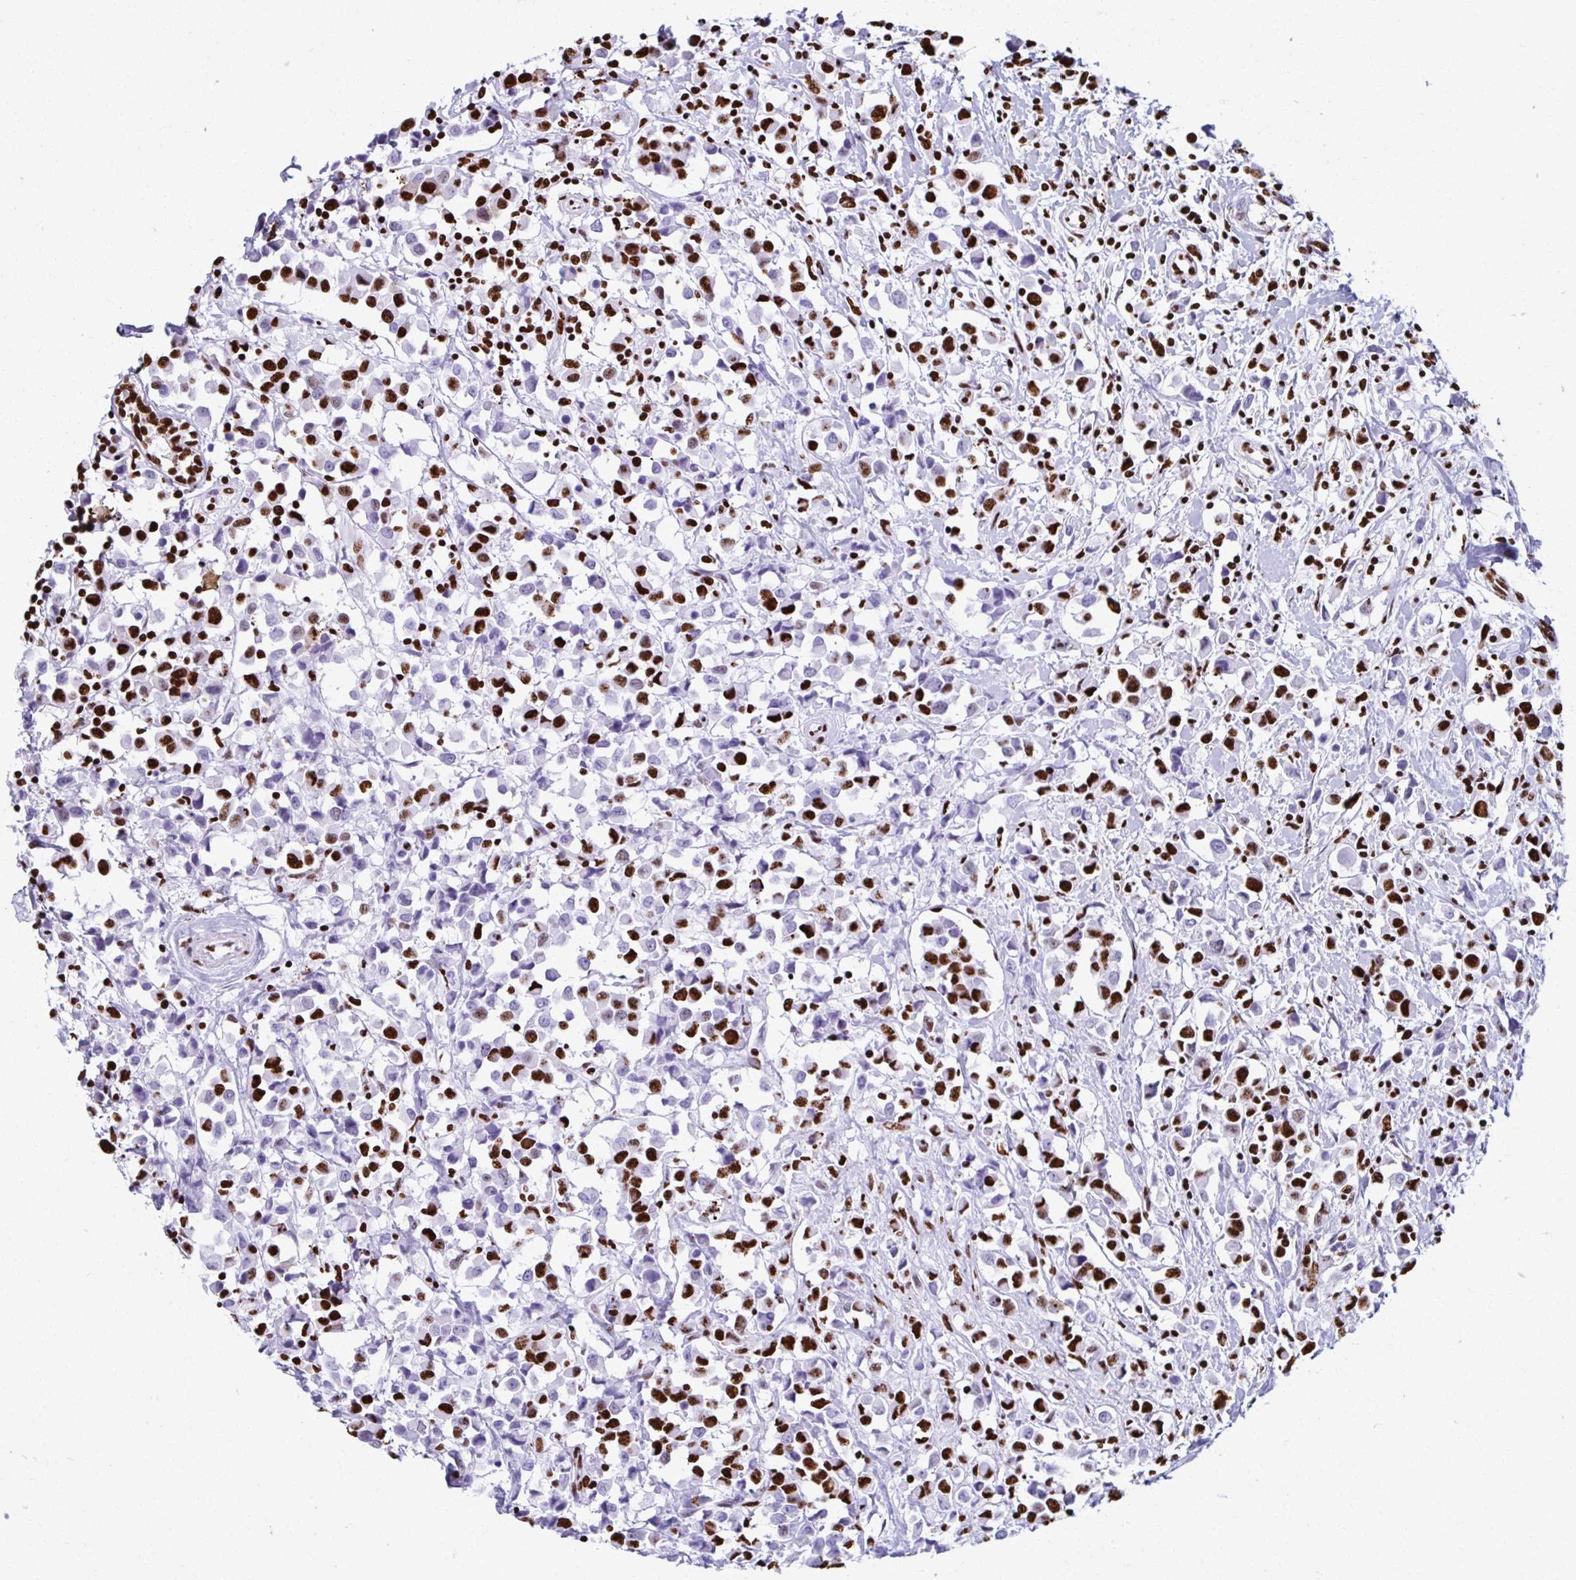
{"staining": {"intensity": "strong", "quantity": "25%-75%", "location": "nuclear"}, "tissue": "breast cancer", "cell_type": "Tumor cells", "image_type": "cancer", "snomed": [{"axis": "morphology", "description": "Duct carcinoma"}, {"axis": "topography", "description": "Breast"}], "caption": "Immunohistochemistry histopathology image of neoplastic tissue: breast invasive ductal carcinoma stained using immunohistochemistry shows high levels of strong protein expression localized specifically in the nuclear of tumor cells, appearing as a nuclear brown color.", "gene": "NONO", "patient": {"sex": "female", "age": 61}}